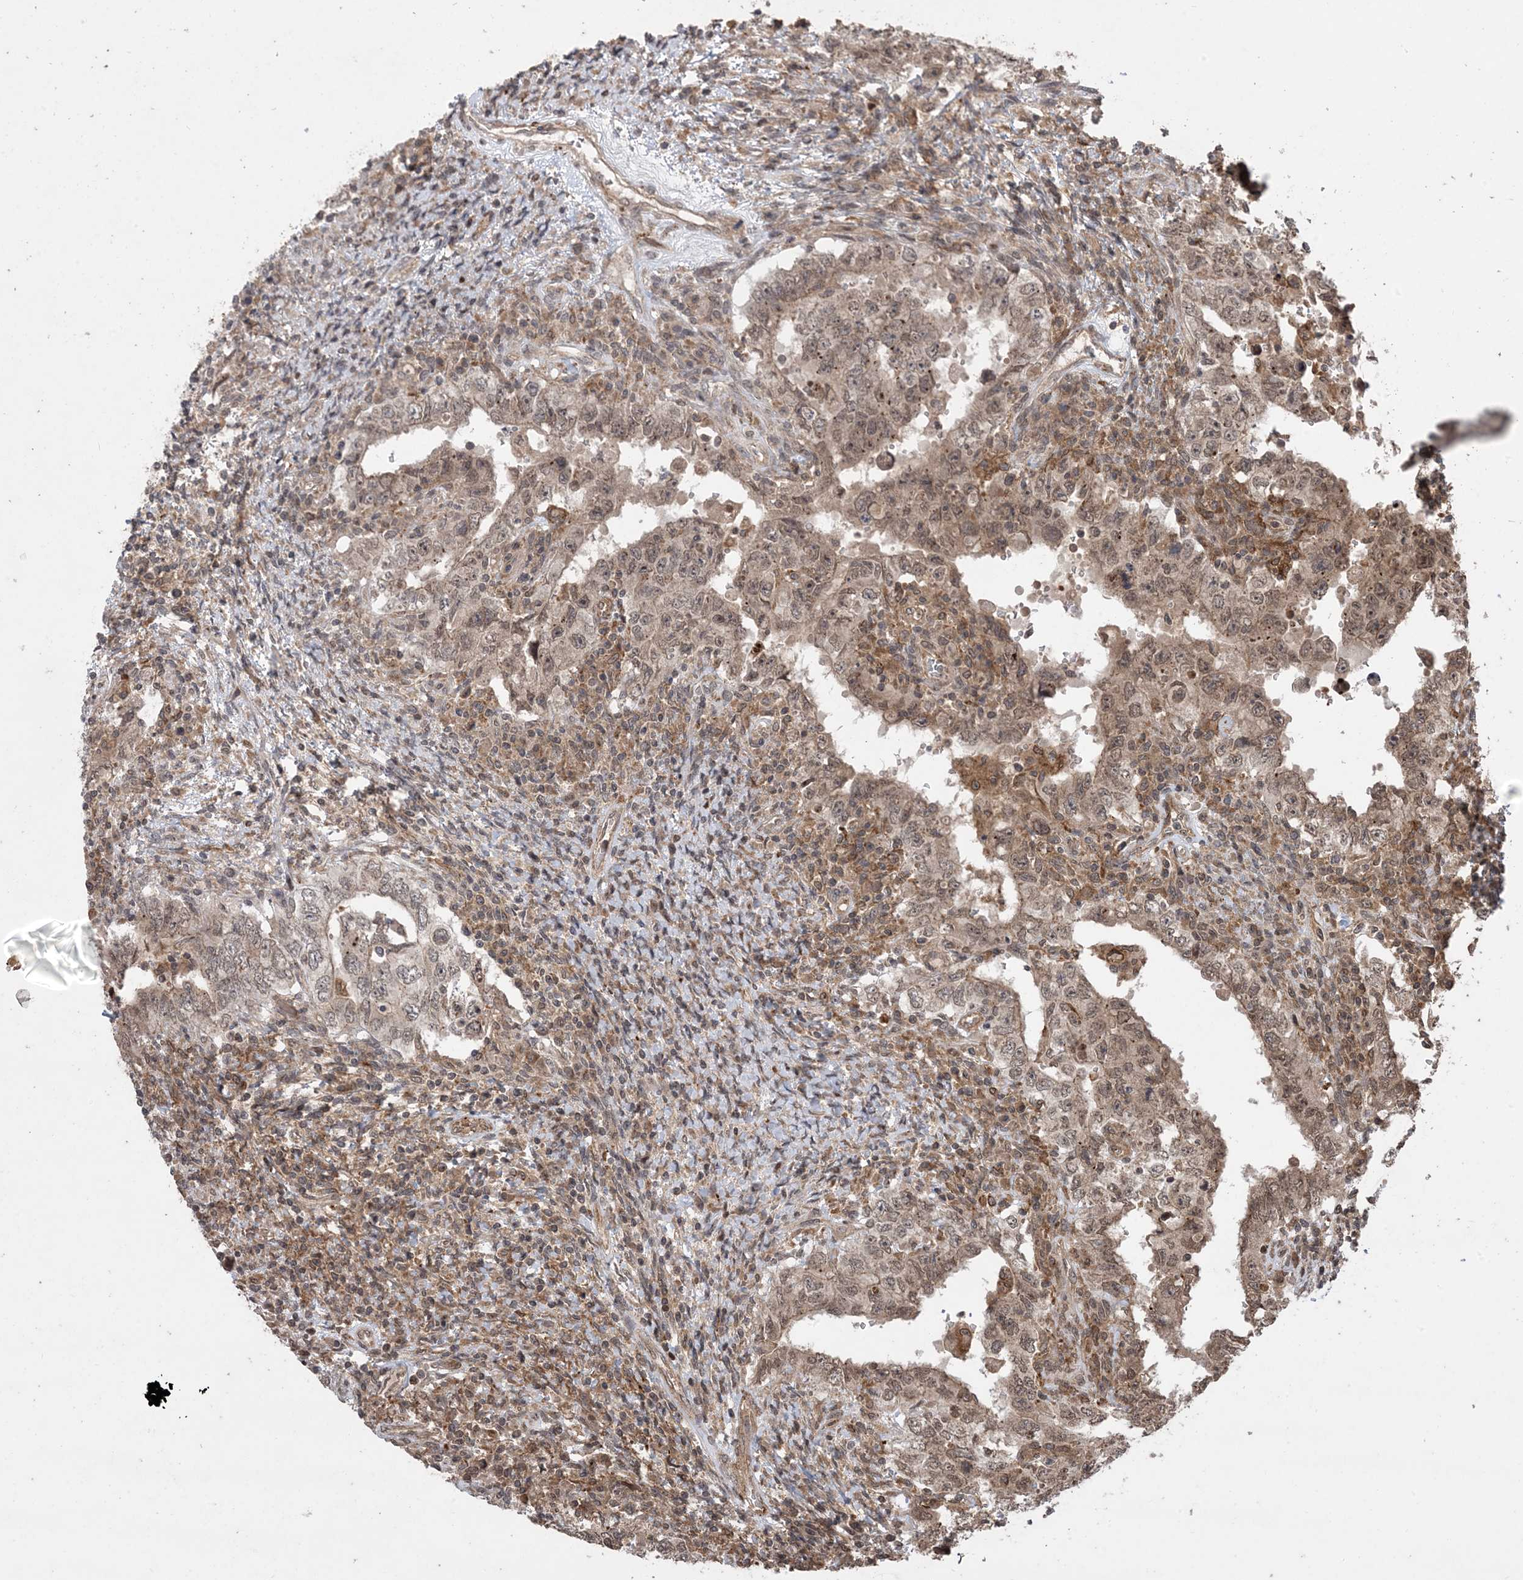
{"staining": {"intensity": "weak", "quantity": ">75%", "location": "cytoplasmic/membranous,nuclear"}, "tissue": "testis cancer", "cell_type": "Tumor cells", "image_type": "cancer", "snomed": [{"axis": "morphology", "description": "Carcinoma, Embryonal, NOS"}, {"axis": "topography", "description": "Testis"}], "caption": "Immunohistochemical staining of testis cancer shows low levels of weak cytoplasmic/membranous and nuclear protein expression in about >75% of tumor cells.", "gene": "ZNF511", "patient": {"sex": "male", "age": 26}}